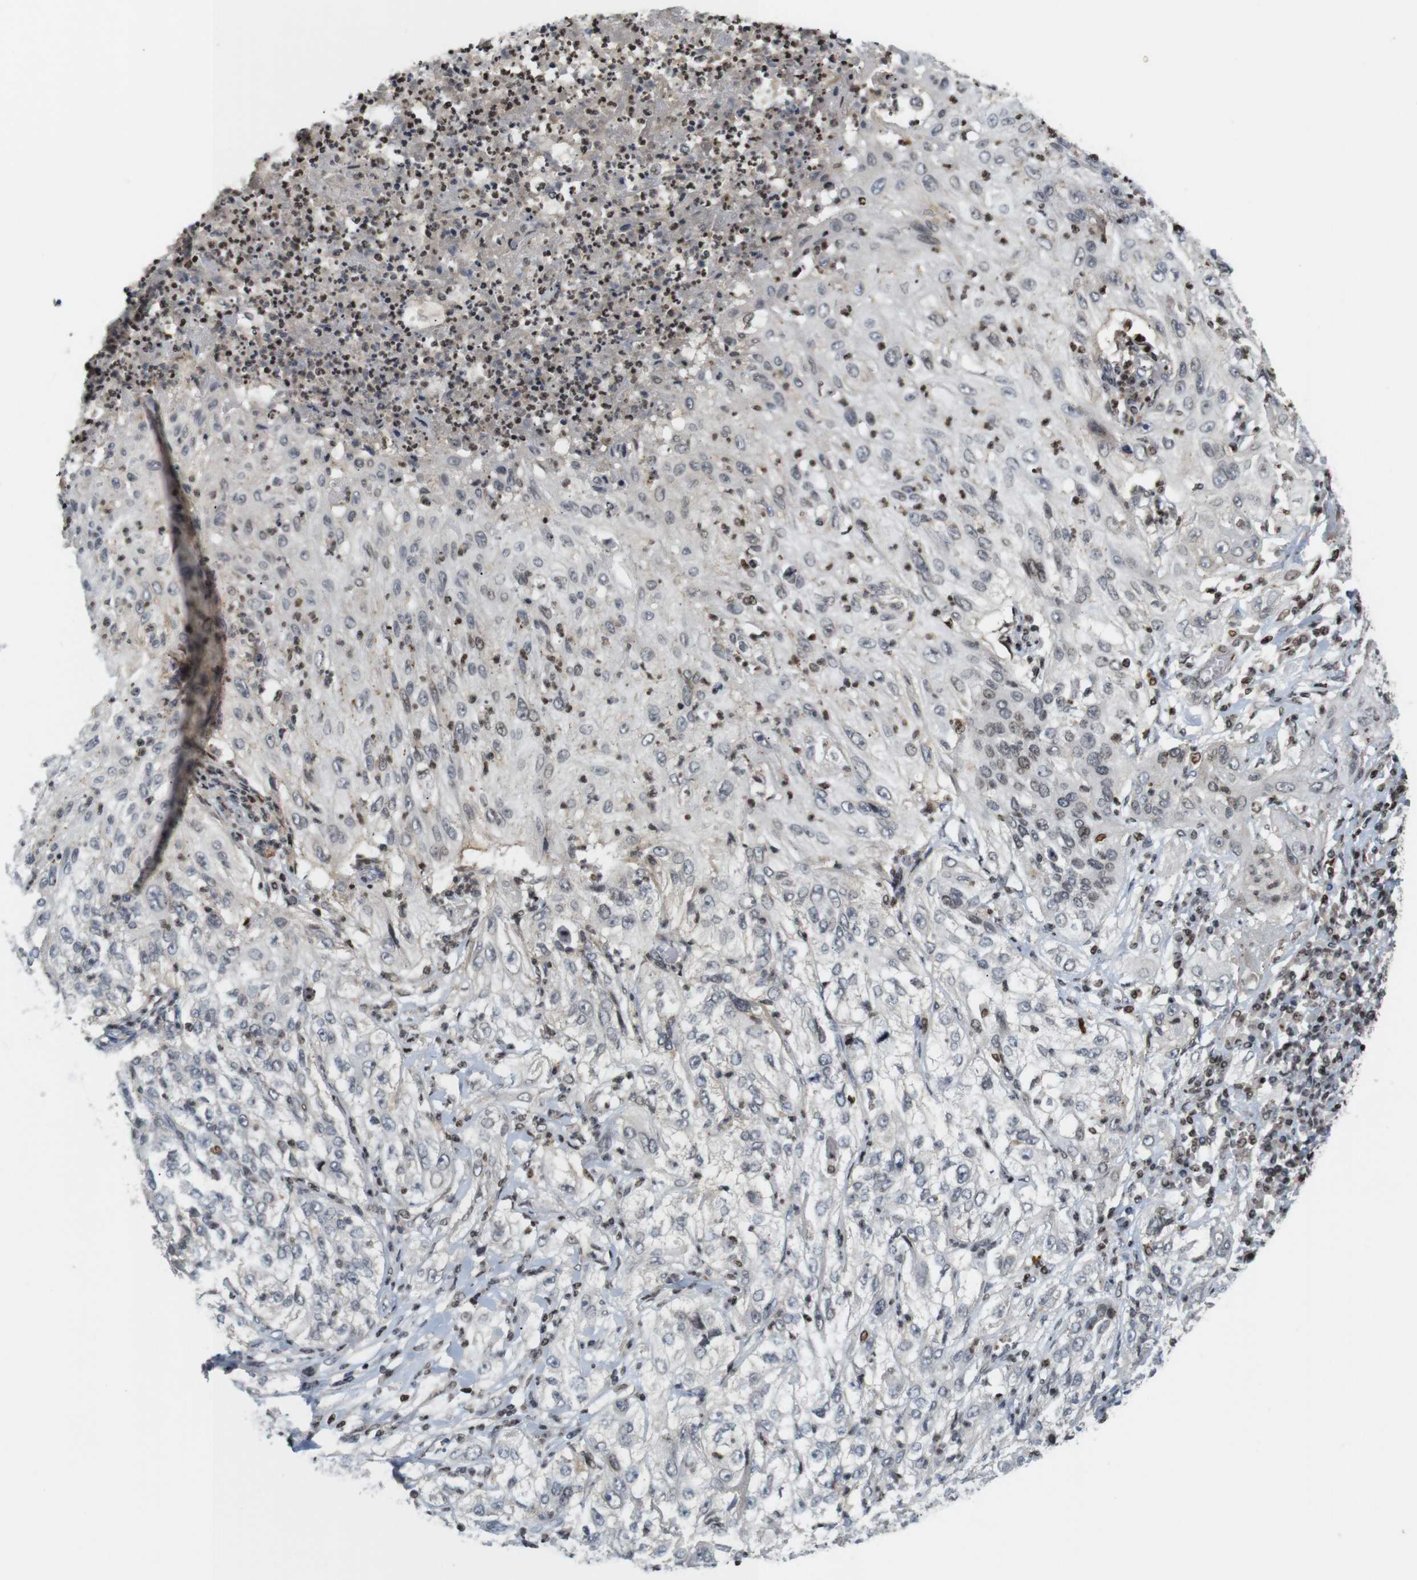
{"staining": {"intensity": "weak", "quantity": "<25%", "location": "nuclear"}, "tissue": "lung cancer", "cell_type": "Tumor cells", "image_type": "cancer", "snomed": [{"axis": "morphology", "description": "Inflammation, NOS"}, {"axis": "morphology", "description": "Squamous cell carcinoma, NOS"}, {"axis": "topography", "description": "Lymph node"}, {"axis": "topography", "description": "Soft tissue"}, {"axis": "topography", "description": "Lung"}], "caption": "An IHC histopathology image of lung cancer (squamous cell carcinoma) is shown. There is no staining in tumor cells of lung cancer (squamous cell carcinoma).", "gene": "MBD1", "patient": {"sex": "male", "age": 66}}